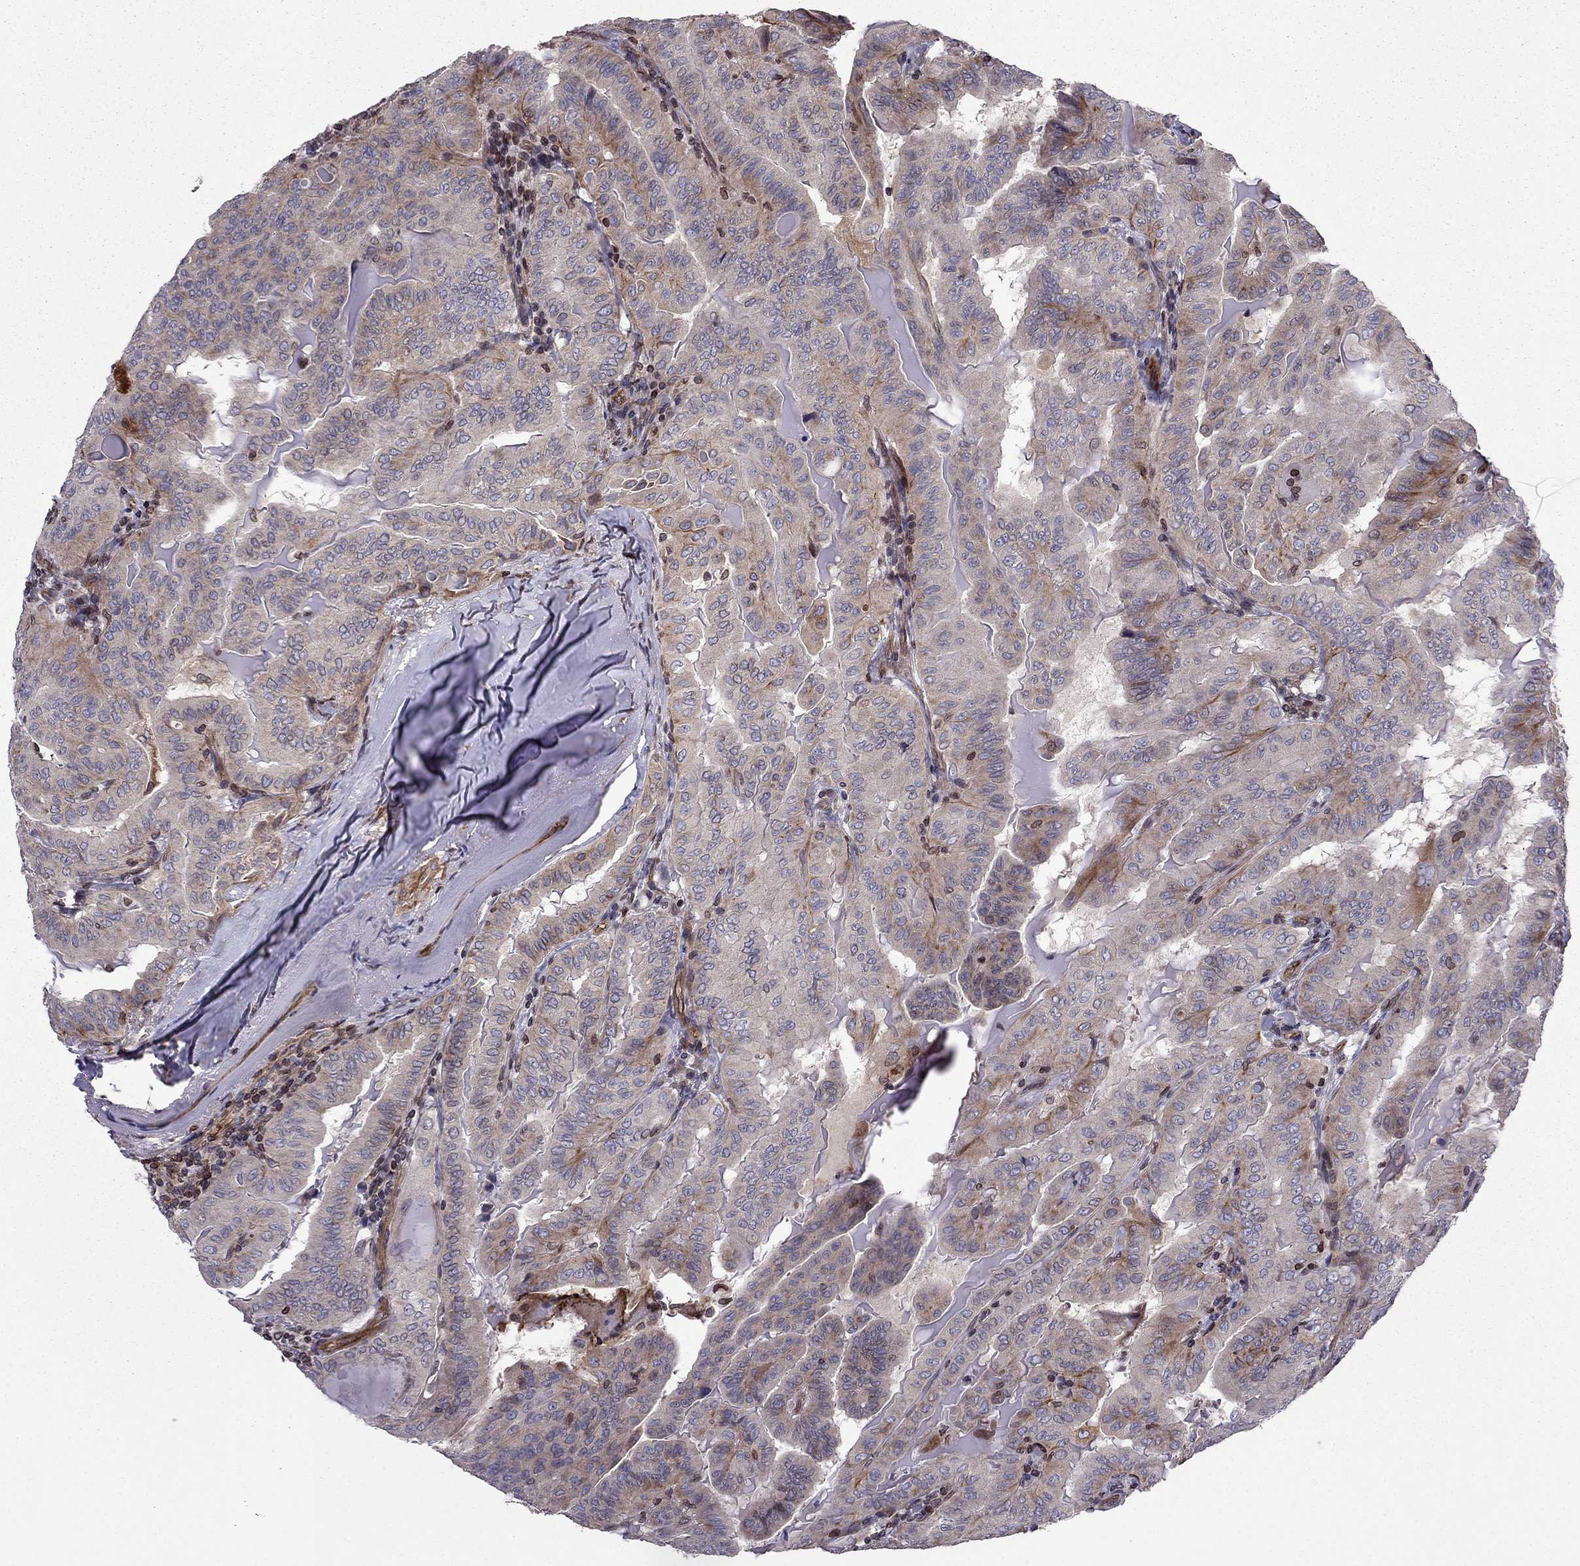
{"staining": {"intensity": "strong", "quantity": "<25%", "location": "cytoplasmic/membranous"}, "tissue": "thyroid cancer", "cell_type": "Tumor cells", "image_type": "cancer", "snomed": [{"axis": "morphology", "description": "Papillary adenocarcinoma, NOS"}, {"axis": "topography", "description": "Thyroid gland"}], "caption": "Immunohistochemistry (IHC) photomicrograph of thyroid cancer stained for a protein (brown), which exhibits medium levels of strong cytoplasmic/membranous expression in approximately <25% of tumor cells.", "gene": "CDC42BPA", "patient": {"sex": "female", "age": 68}}